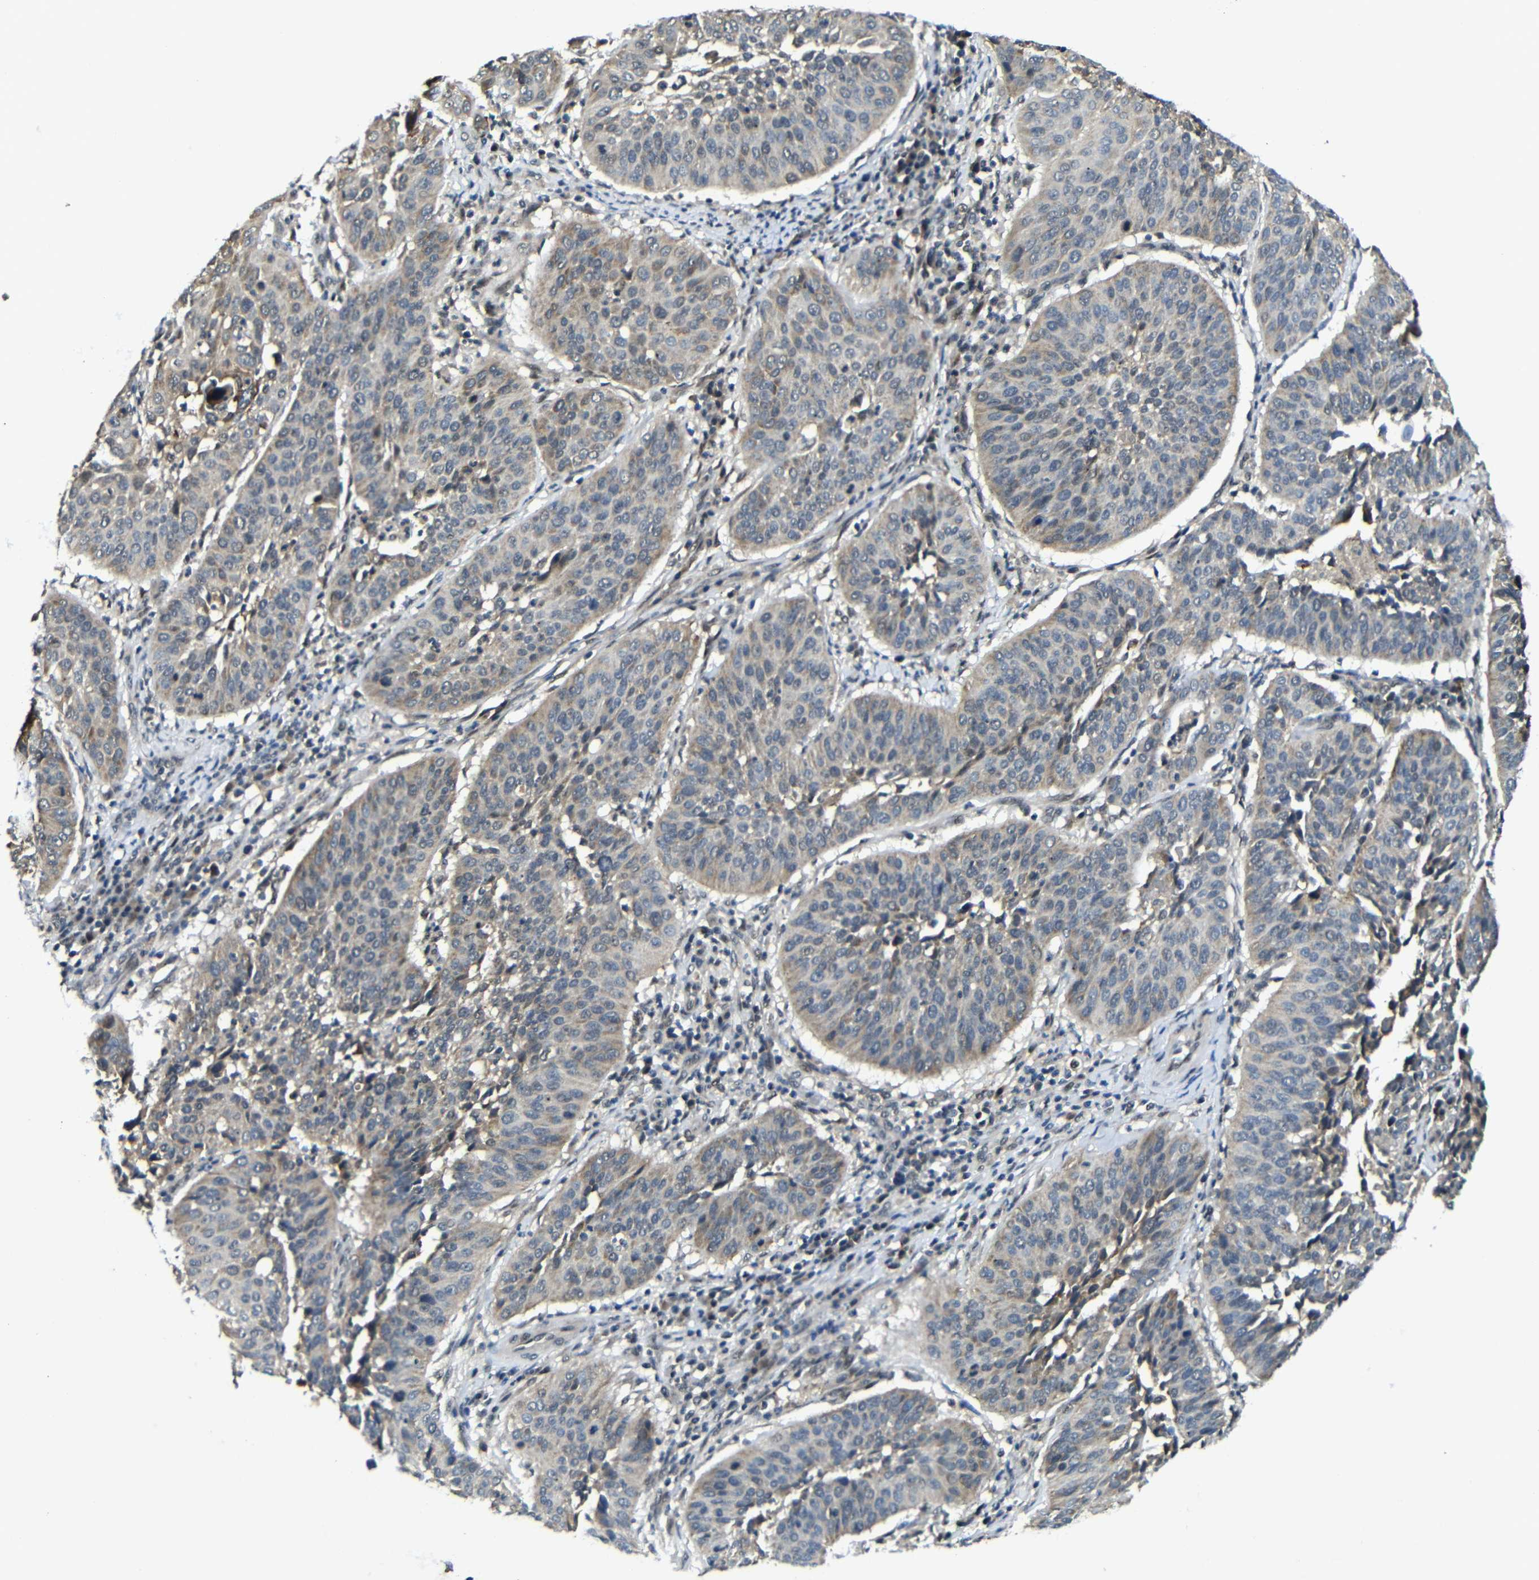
{"staining": {"intensity": "moderate", "quantity": "25%-75%", "location": "cytoplasmic/membranous"}, "tissue": "cervical cancer", "cell_type": "Tumor cells", "image_type": "cancer", "snomed": [{"axis": "morphology", "description": "Normal tissue, NOS"}, {"axis": "morphology", "description": "Squamous cell carcinoma, NOS"}, {"axis": "topography", "description": "Cervix"}], "caption": "Cervical cancer stained with a protein marker reveals moderate staining in tumor cells.", "gene": "FAM172A", "patient": {"sex": "female", "age": 39}}